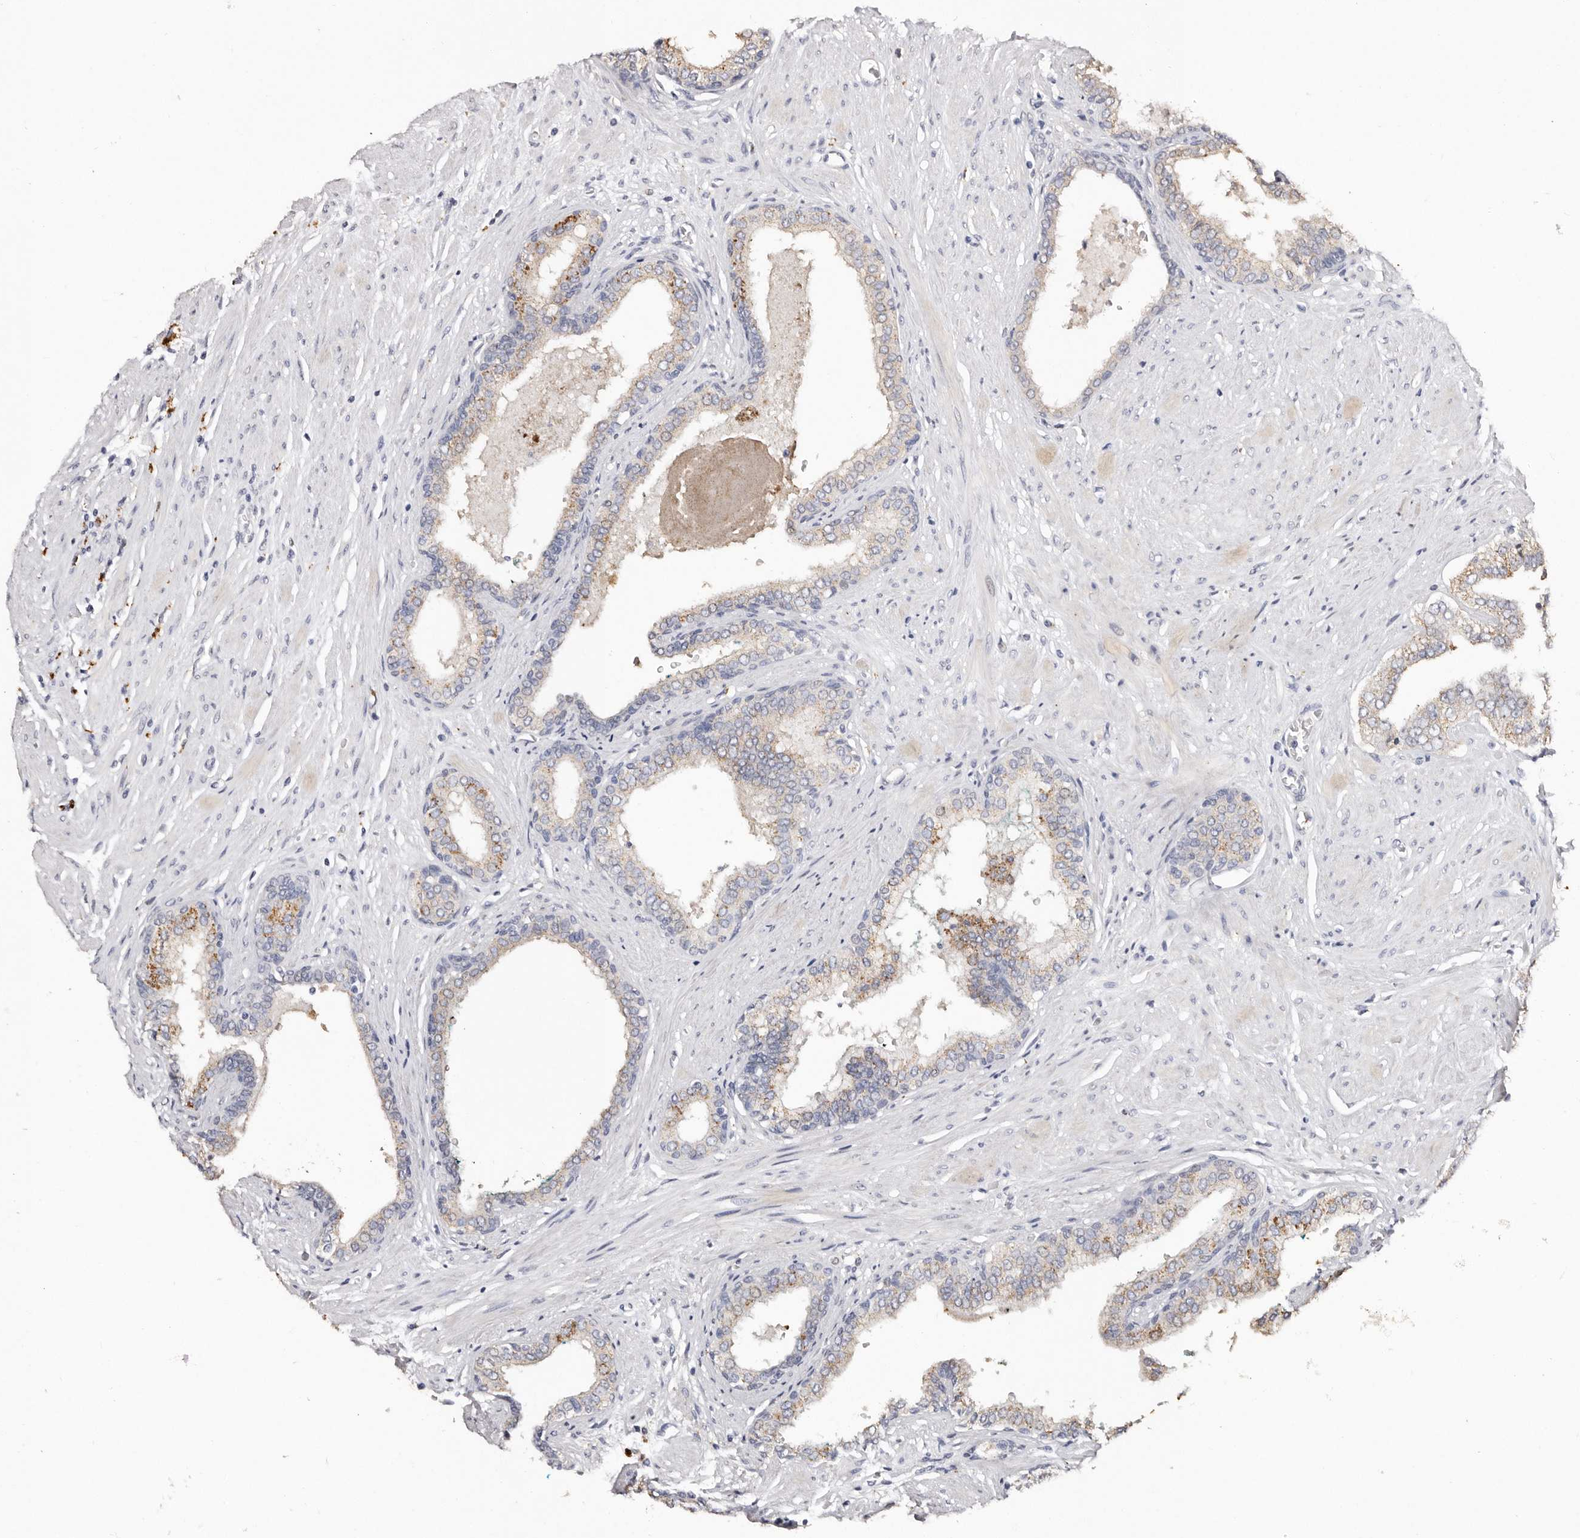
{"staining": {"intensity": "moderate", "quantity": "<25%", "location": "cytoplasmic/membranous"}, "tissue": "prostate cancer", "cell_type": "Tumor cells", "image_type": "cancer", "snomed": [{"axis": "morphology", "description": "Adenocarcinoma, High grade"}, {"axis": "topography", "description": "Prostate"}], "caption": "Protein positivity by IHC exhibits moderate cytoplasmic/membranous staining in approximately <25% of tumor cells in adenocarcinoma (high-grade) (prostate).", "gene": "LGALS7B", "patient": {"sex": "male", "age": 71}}